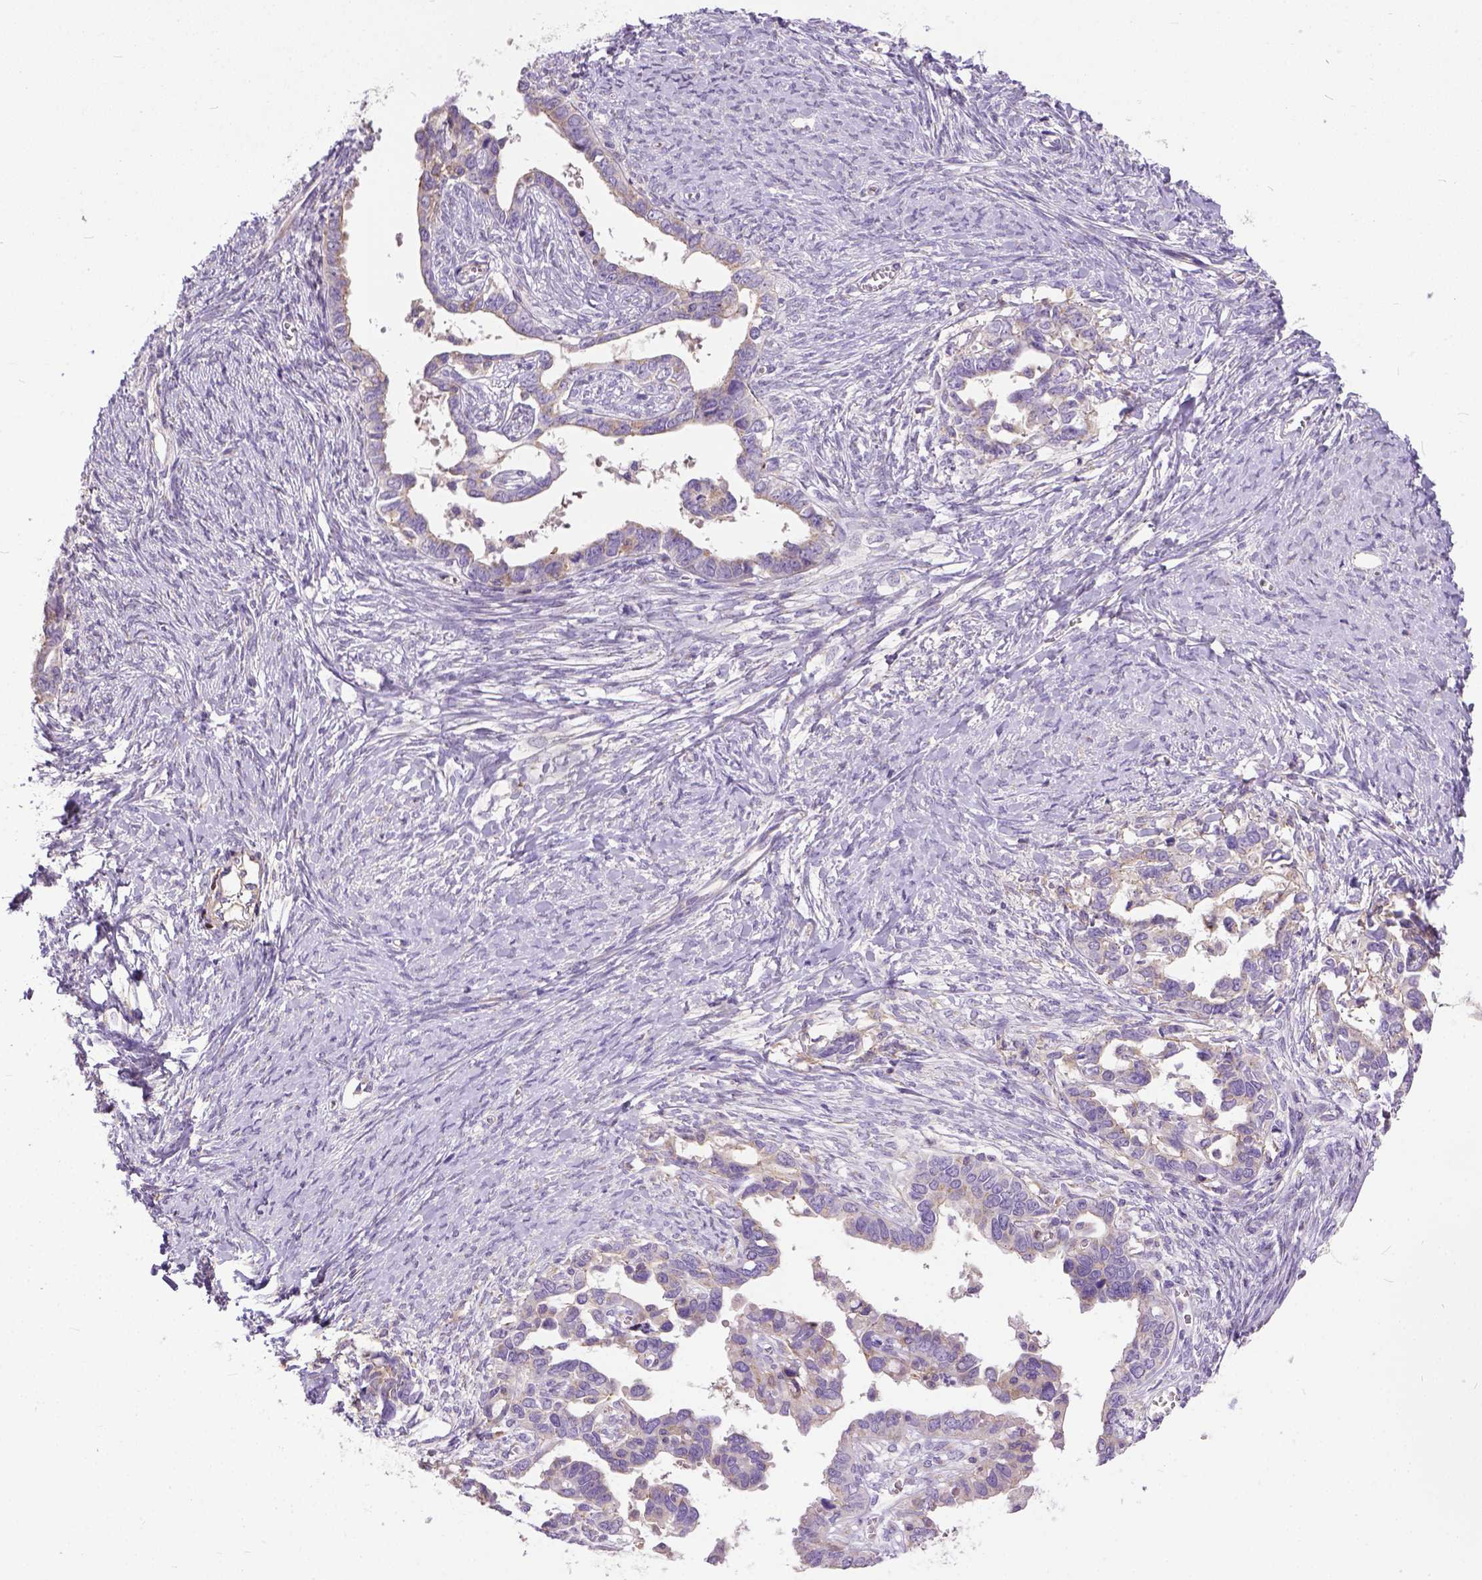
{"staining": {"intensity": "weak", "quantity": "<25%", "location": "cytoplasmic/membranous"}, "tissue": "ovarian cancer", "cell_type": "Tumor cells", "image_type": "cancer", "snomed": [{"axis": "morphology", "description": "Cystadenocarcinoma, serous, NOS"}, {"axis": "topography", "description": "Ovary"}], "caption": "Protein analysis of ovarian serous cystadenocarcinoma displays no significant positivity in tumor cells. (DAB (3,3'-diaminobenzidine) IHC with hematoxylin counter stain).", "gene": "BANF2", "patient": {"sex": "female", "age": 69}}